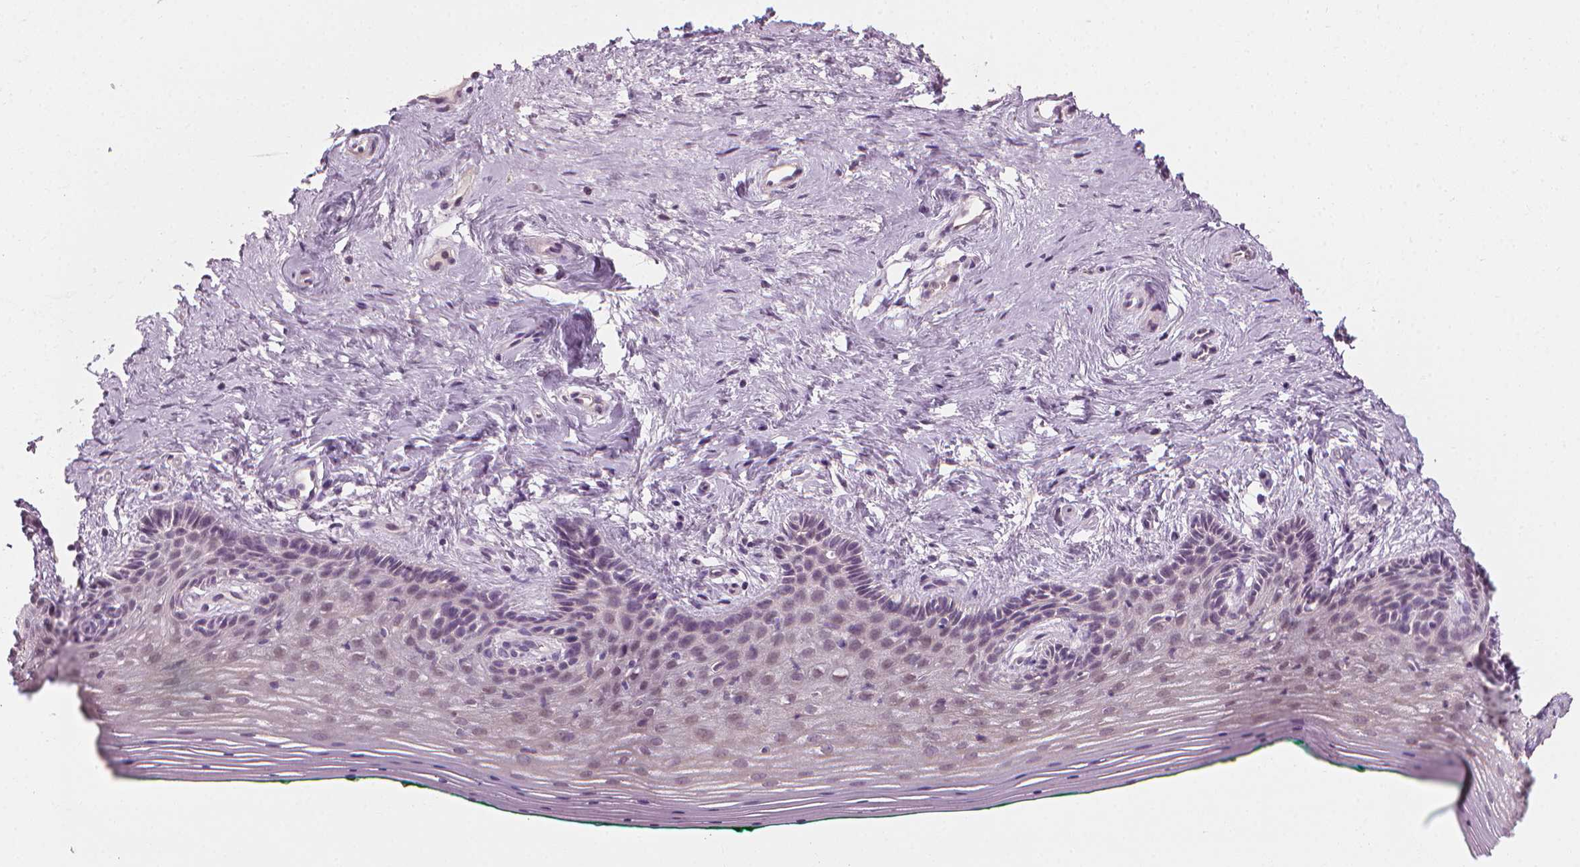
{"staining": {"intensity": "weak", "quantity": "<25%", "location": "cytoplasmic/membranous"}, "tissue": "vagina", "cell_type": "Squamous epithelial cells", "image_type": "normal", "snomed": [{"axis": "morphology", "description": "Normal tissue, NOS"}, {"axis": "topography", "description": "Vagina"}], "caption": "The immunohistochemistry (IHC) histopathology image has no significant expression in squamous epithelial cells of vagina.", "gene": "SAXO2", "patient": {"sex": "female", "age": 45}}